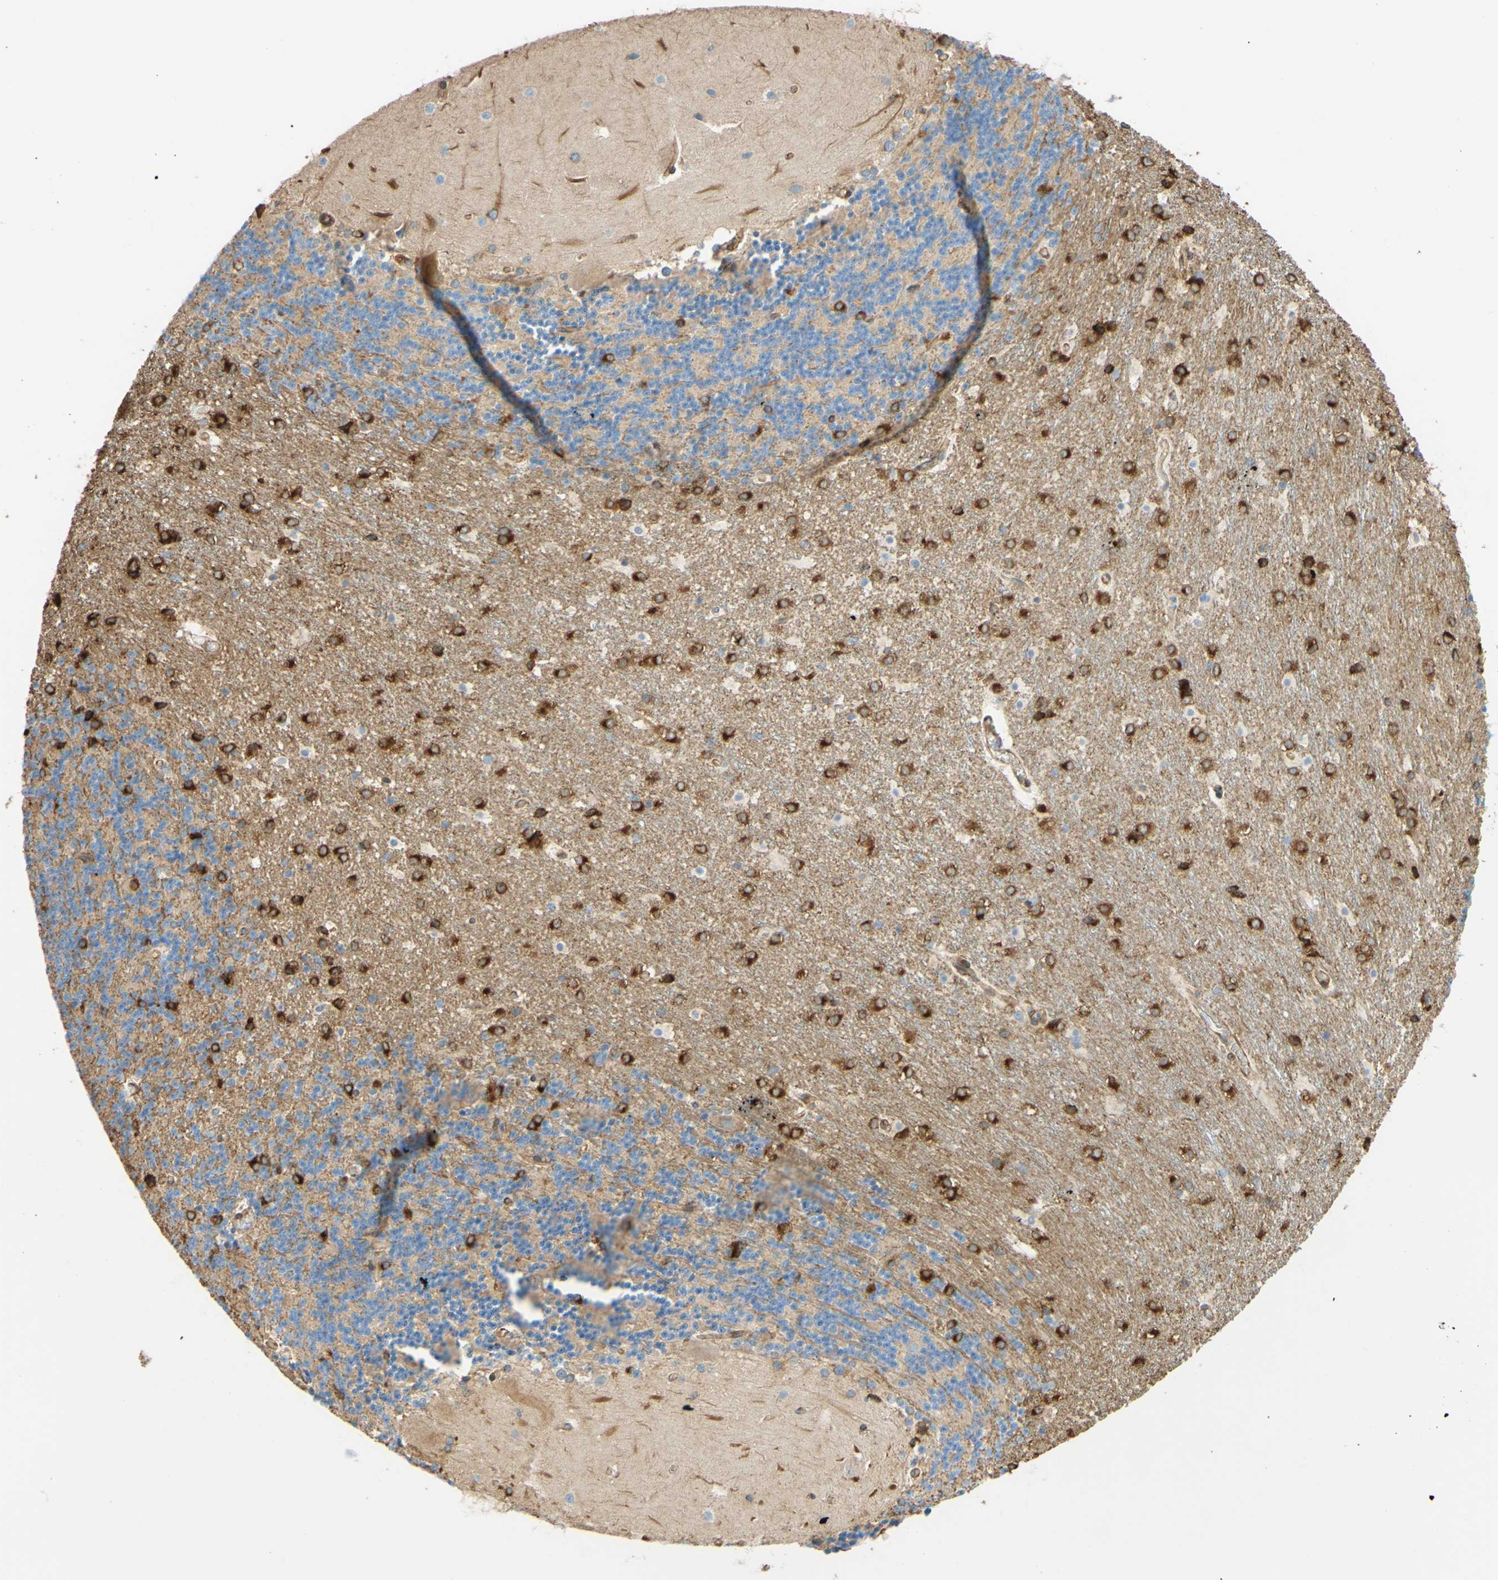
{"staining": {"intensity": "strong", "quantity": "<25%", "location": "cytoplasmic/membranous"}, "tissue": "cerebellum", "cell_type": "Cells in granular layer", "image_type": "normal", "snomed": [{"axis": "morphology", "description": "Normal tissue, NOS"}, {"axis": "topography", "description": "Cerebellum"}], "caption": "Protein staining of benign cerebellum displays strong cytoplasmic/membranous expression in approximately <25% of cells in granular layer.", "gene": "ENDOD1", "patient": {"sex": "female", "age": 19}}